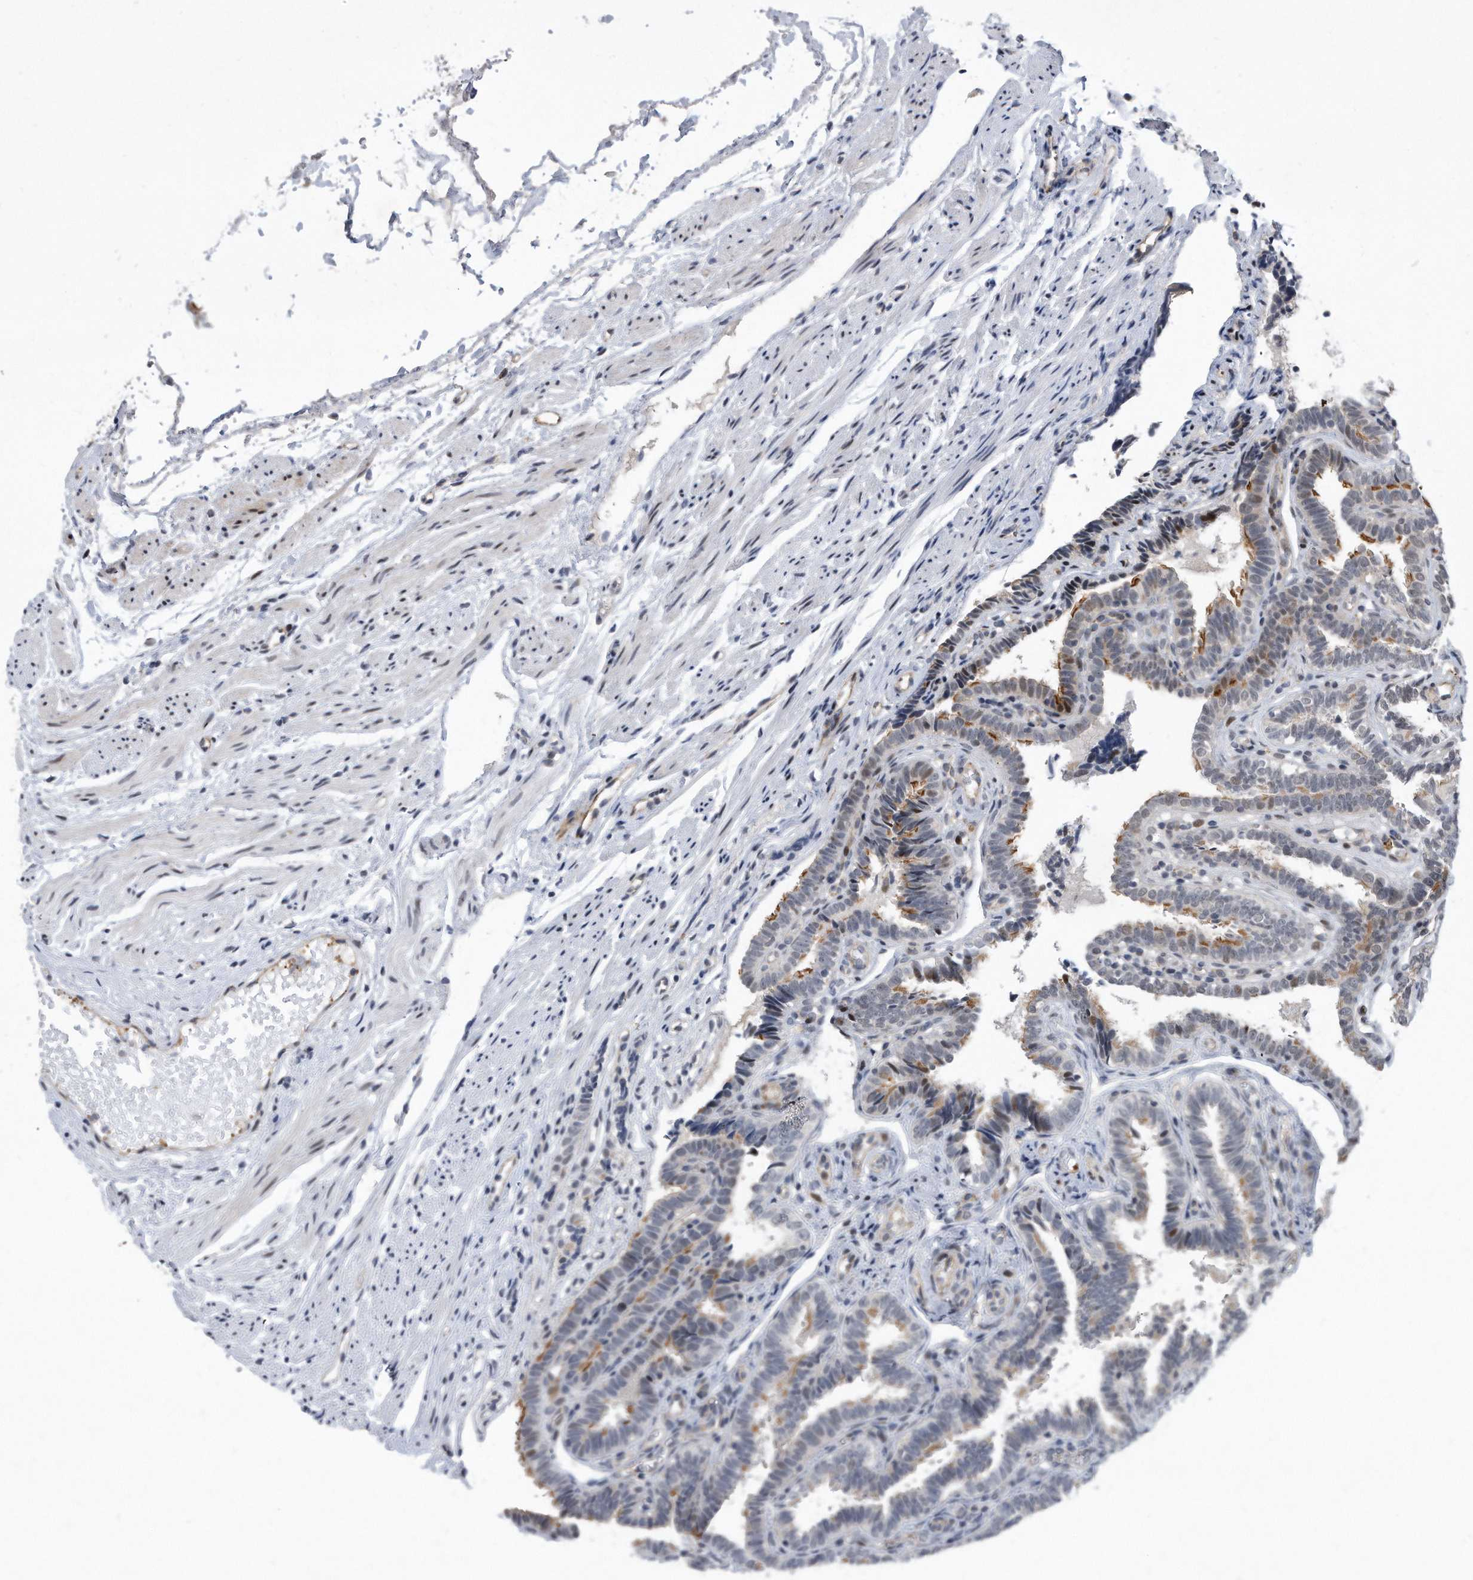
{"staining": {"intensity": "moderate", "quantity": "<25%", "location": "cytoplasmic/membranous,nuclear"}, "tissue": "fallopian tube", "cell_type": "Glandular cells", "image_type": "normal", "snomed": [{"axis": "morphology", "description": "Normal tissue, NOS"}, {"axis": "topography", "description": "Fallopian tube"}], "caption": "Immunohistochemical staining of benign human fallopian tube exhibits low levels of moderate cytoplasmic/membranous,nuclear expression in about <25% of glandular cells. (IHC, brightfield microscopy, high magnification).", "gene": "PGBD2", "patient": {"sex": "female", "age": 39}}